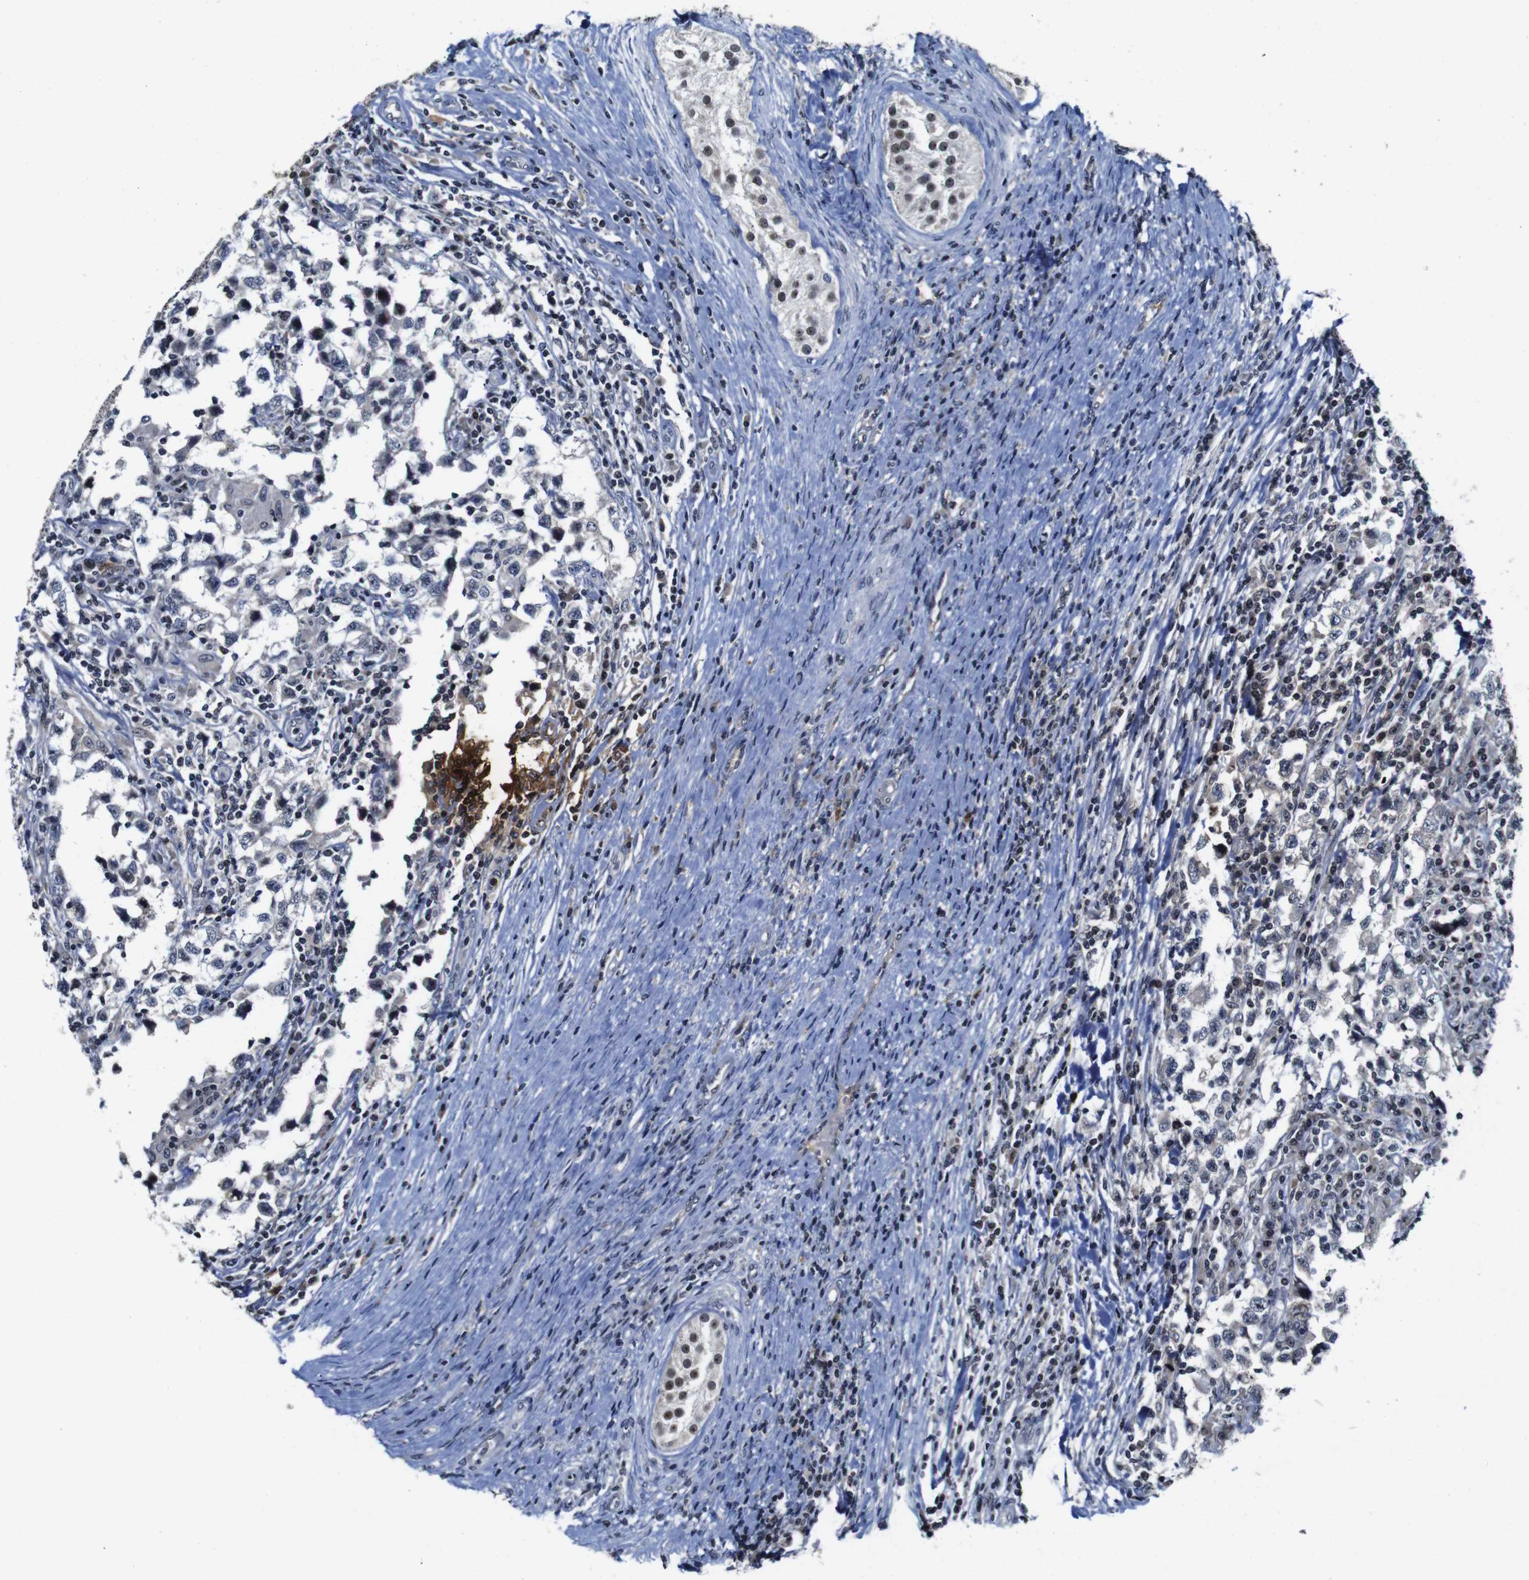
{"staining": {"intensity": "negative", "quantity": "none", "location": "none"}, "tissue": "testis cancer", "cell_type": "Tumor cells", "image_type": "cancer", "snomed": [{"axis": "morphology", "description": "Carcinoma, Embryonal, NOS"}, {"axis": "topography", "description": "Testis"}], "caption": "Tumor cells are negative for brown protein staining in testis cancer (embryonal carcinoma). (Stains: DAB IHC with hematoxylin counter stain, Microscopy: brightfield microscopy at high magnification).", "gene": "MYC", "patient": {"sex": "male", "age": 21}}